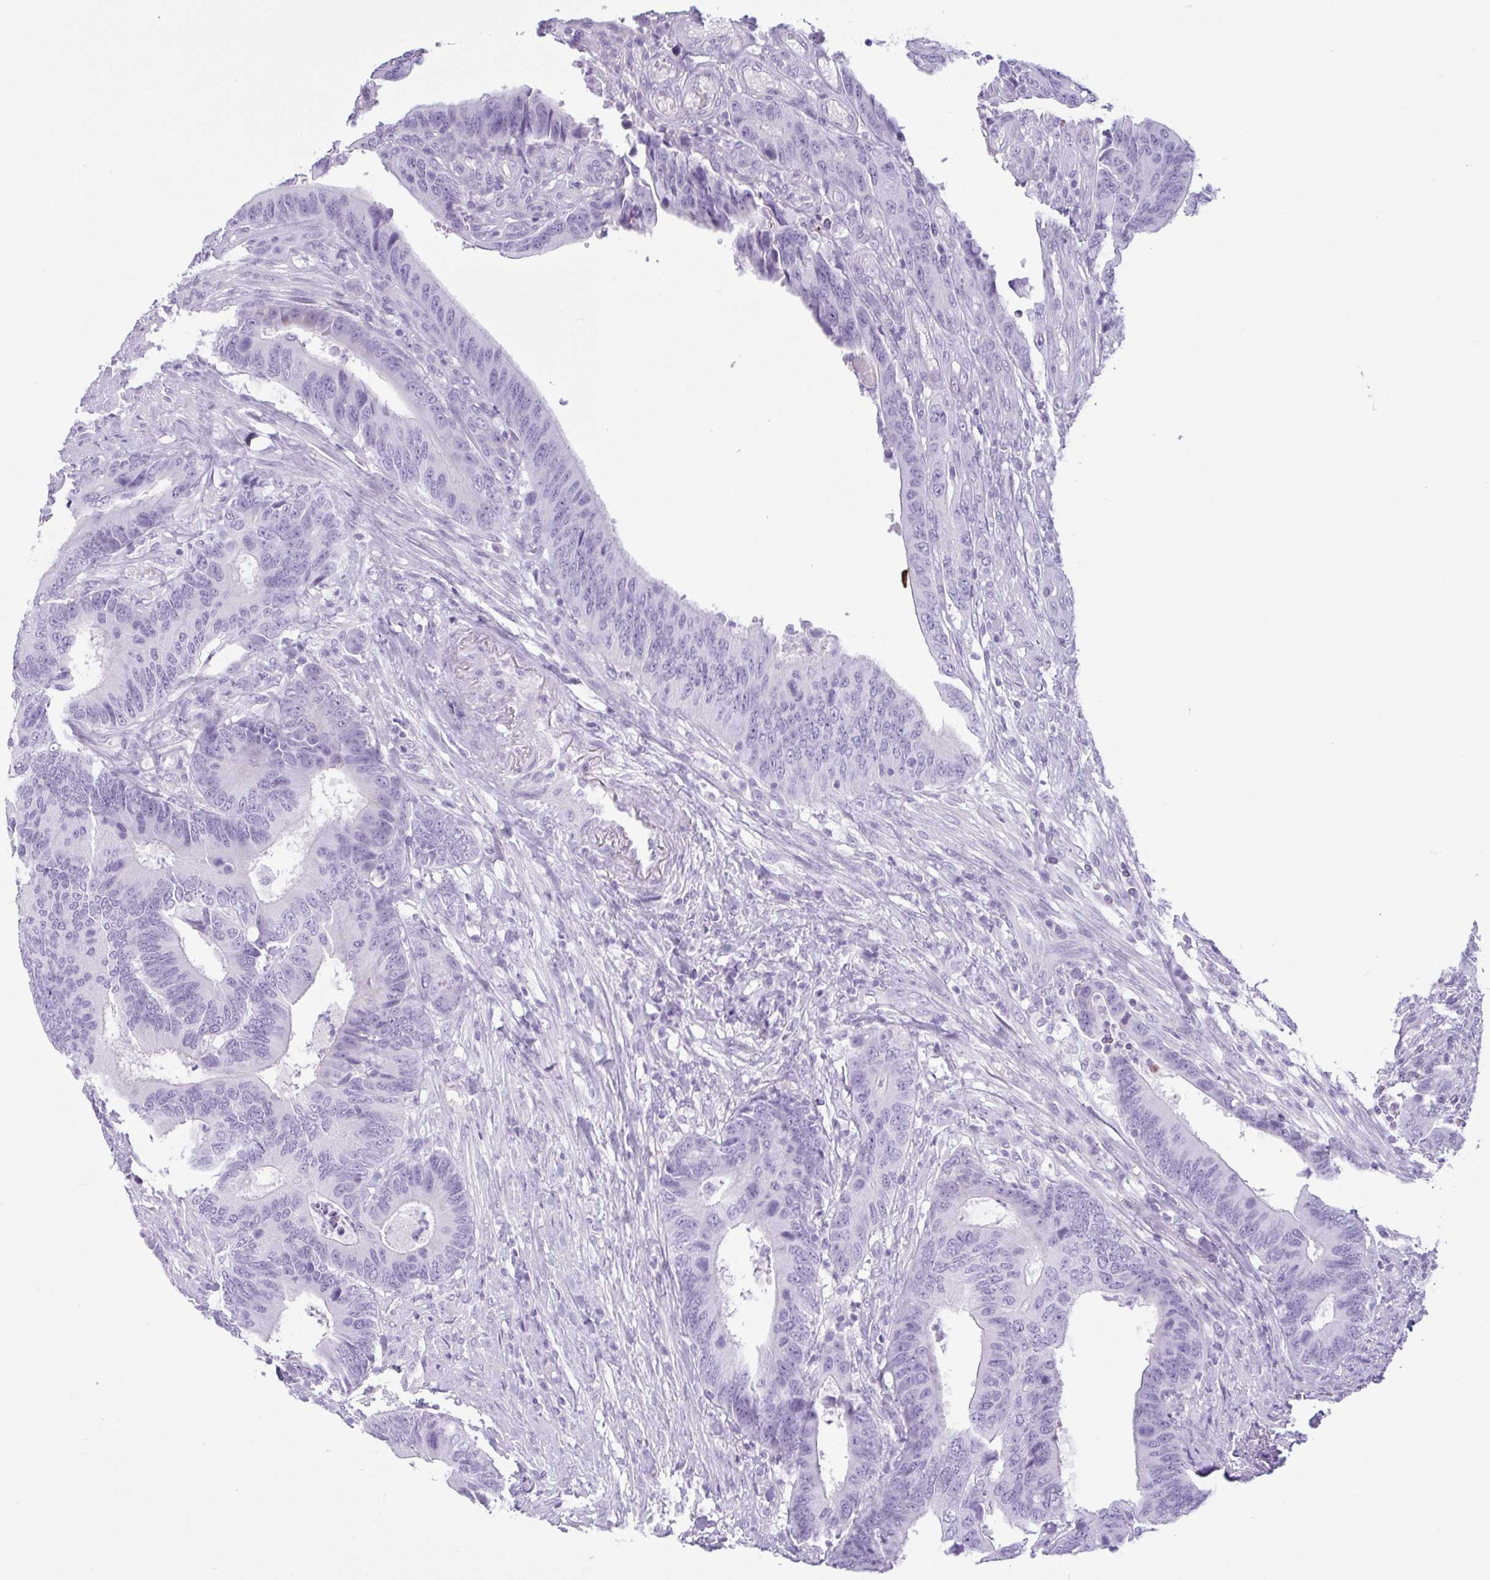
{"staining": {"intensity": "negative", "quantity": "none", "location": "none"}, "tissue": "colorectal cancer", "cell_type": "Tumor cells", "image_type": "cancer", "snomed": [{"axis": "morphology", "description": "Adenocarcinoma, NOS"}, {"axis": "topography", "description": "Colon"}], "caption": "There is no significant staining in tumor cells of colorectal cancer.", "gene": "CTSE", "patient": {"sex": "male", "age": 87}}